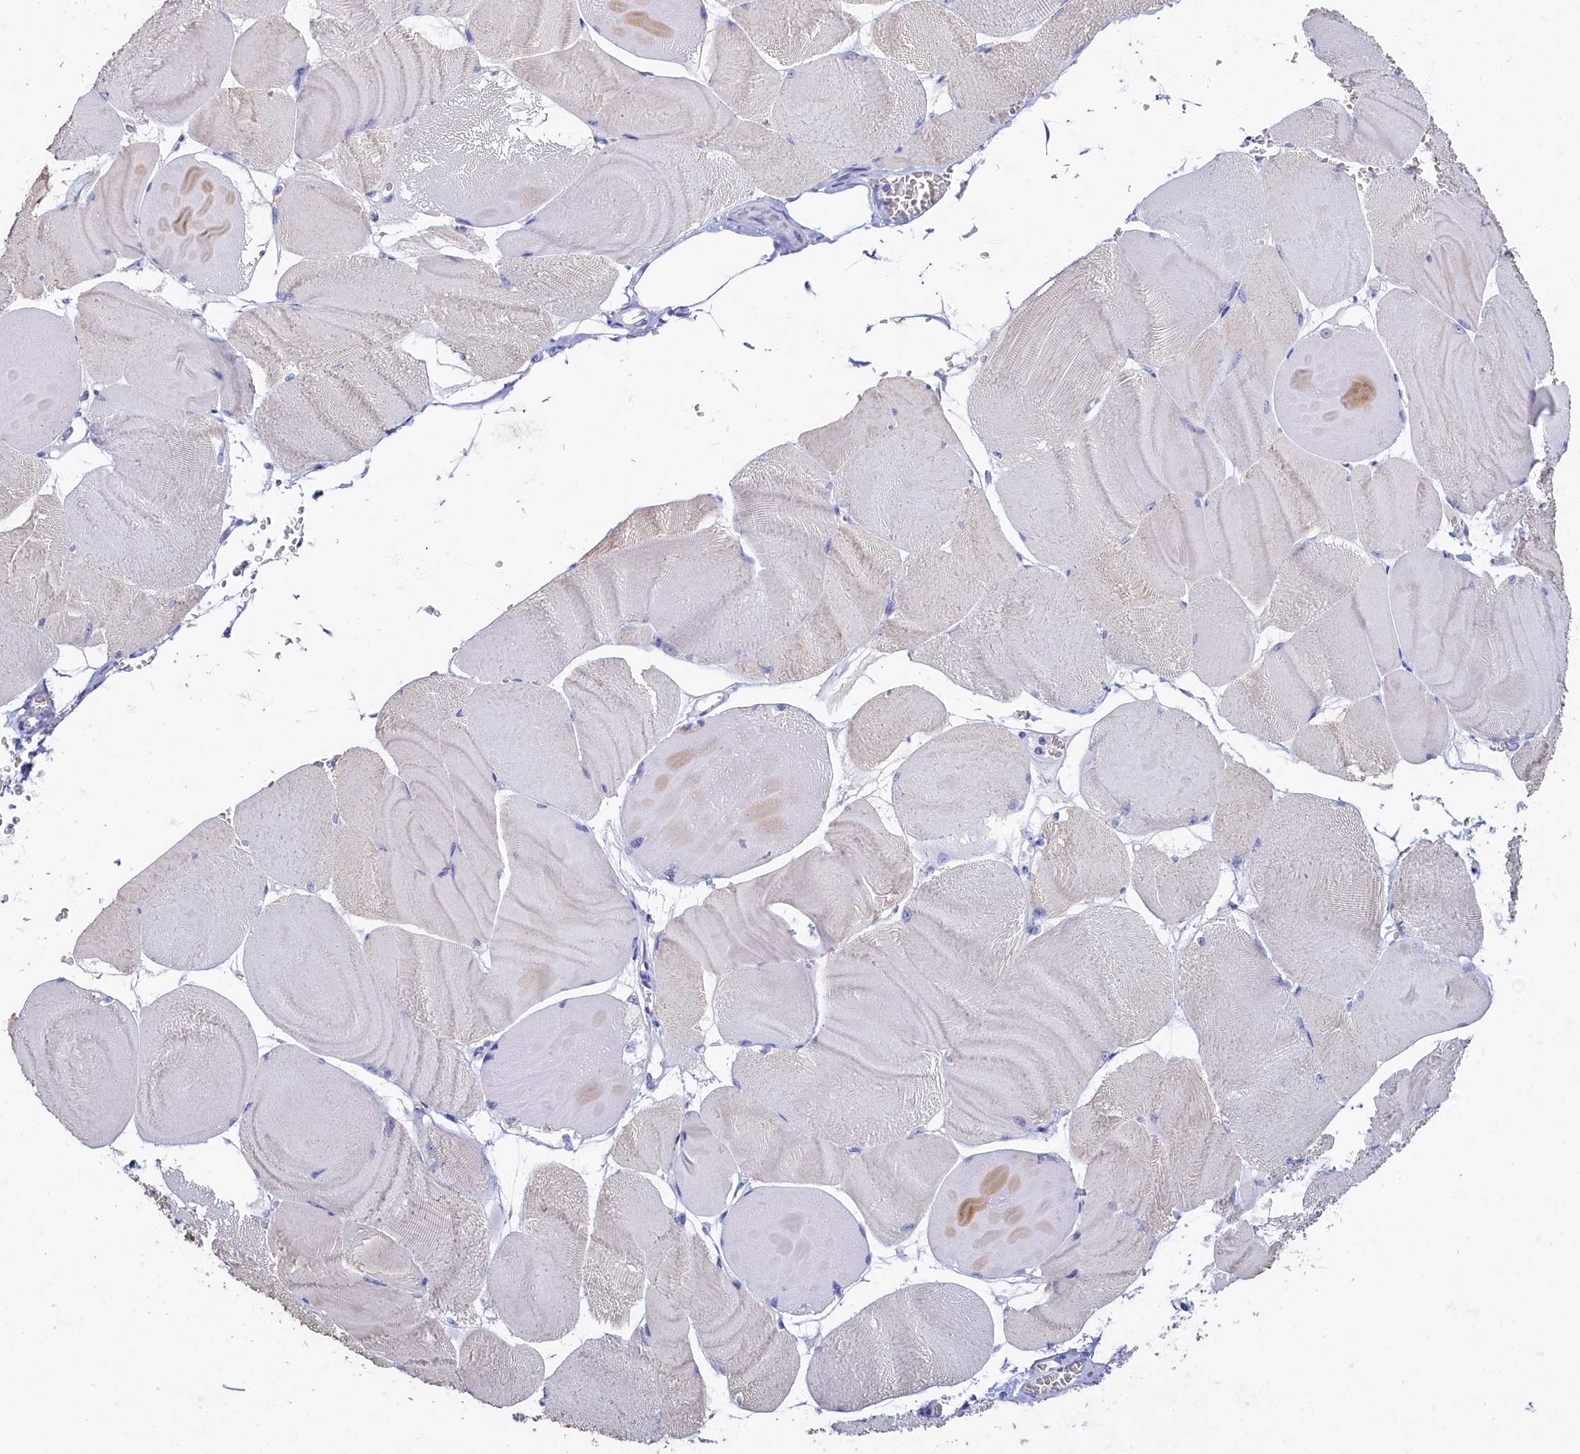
{"staining": {"intensity": "negative", "quantity": "none", "location": "none"}, "tissue": "skeletal muscle", "cell_type": "Myocytes", "image_type": "normal", "snomed": [{"axis": "morphology", "description": "Normal tissue, NOS"}, {"axis": "morphology", "description": "Basal cell carcinoma"}, {"axis": "topography", "description": "Skeletal muscle"}], "caption": "A high-resolution histopathology image shows immunohistochemistry (IHC) staining of benign skeletal muscle, which exhibits no significant expression in myocytes. (DAB (3,3'-diaminobenzidine) immunohistochemistry, high magnification).", "gene": "OCIAD2", "patient": {"sex": "female", "age": 64}}